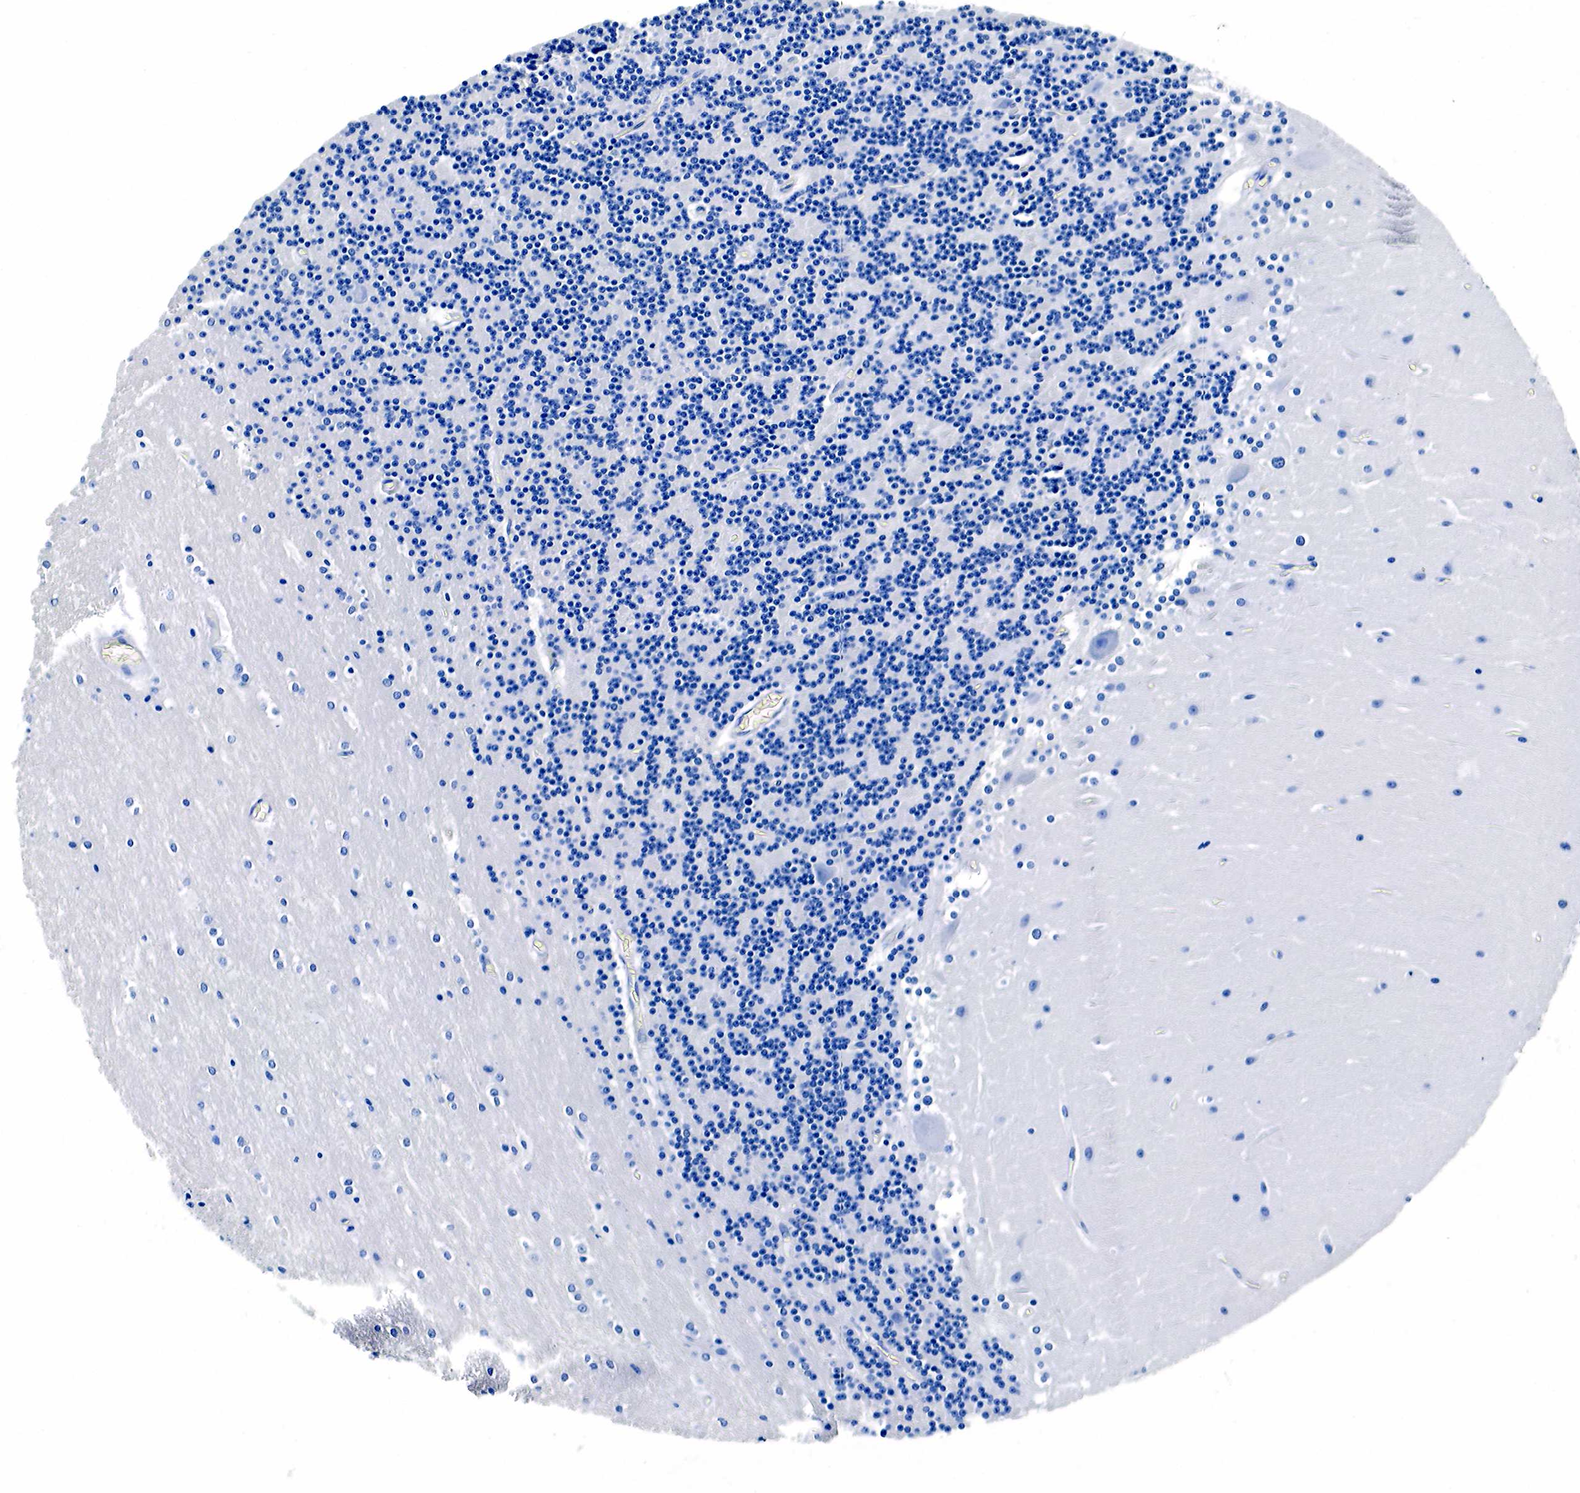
{"staining": {"intensity": "negative", "quantity": "none", "location": "none"}, "tissue": "cerebellum", "cell_type": "Cells in granular layer", "image_type": "normal", "snomed": [{"axis": "morphology", "description": "Normal tissue, NOS"}, {"axis": "topography", "description": "Cerebellum"}], "caption": "DAB immunohistochemical staining of normal human cerebellum reveals no significant staining in cells in granular layer. Brightfield microscopy of immunohistochemistry stained with DAB (3,3'-diaminobenzidine) (brown) and hematoxylin (blue), captured at high magnification.", "gene": "KLK3", "patient": {"sex": "female", "age": 19}}